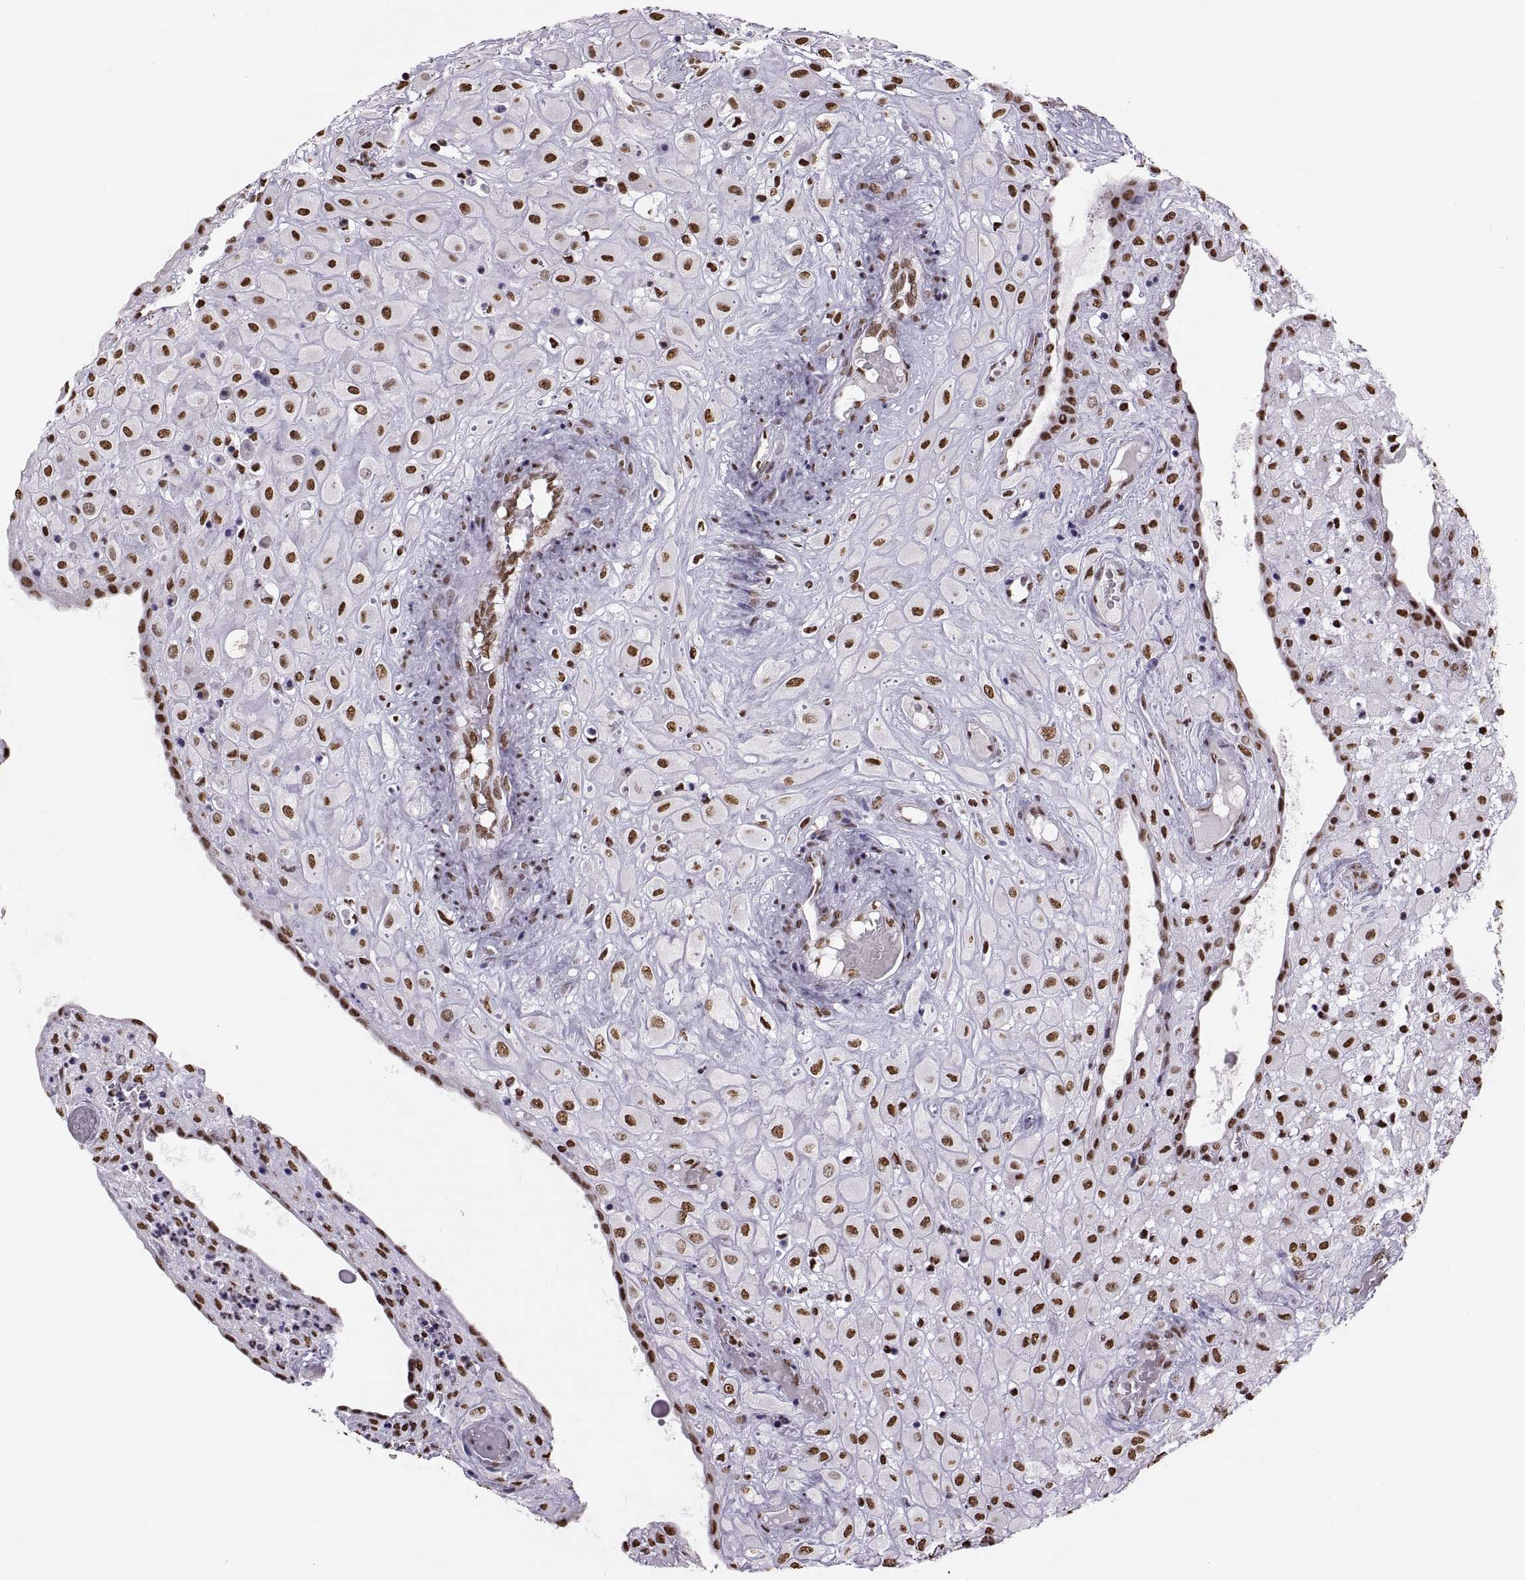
{"staining": {"intensity": "strong", "quantity": "25%-75%", "location": "nuclear"}, "tissue": "placenta", "cell_type": "Decidual cells", "image_type": "normal", "snomed": [{"axis": "morphology", "description": "Normal tissue, NOS"}, {"axis": "topography", "description": "Placenta"}], "caption": "Human placenta stained for a protein (brown) exhibits strong nuclear positive expression in about 25%-75% of decidual cells.", "gene": "SNAI1", "patient": {"sex": "female", "age": 24}}